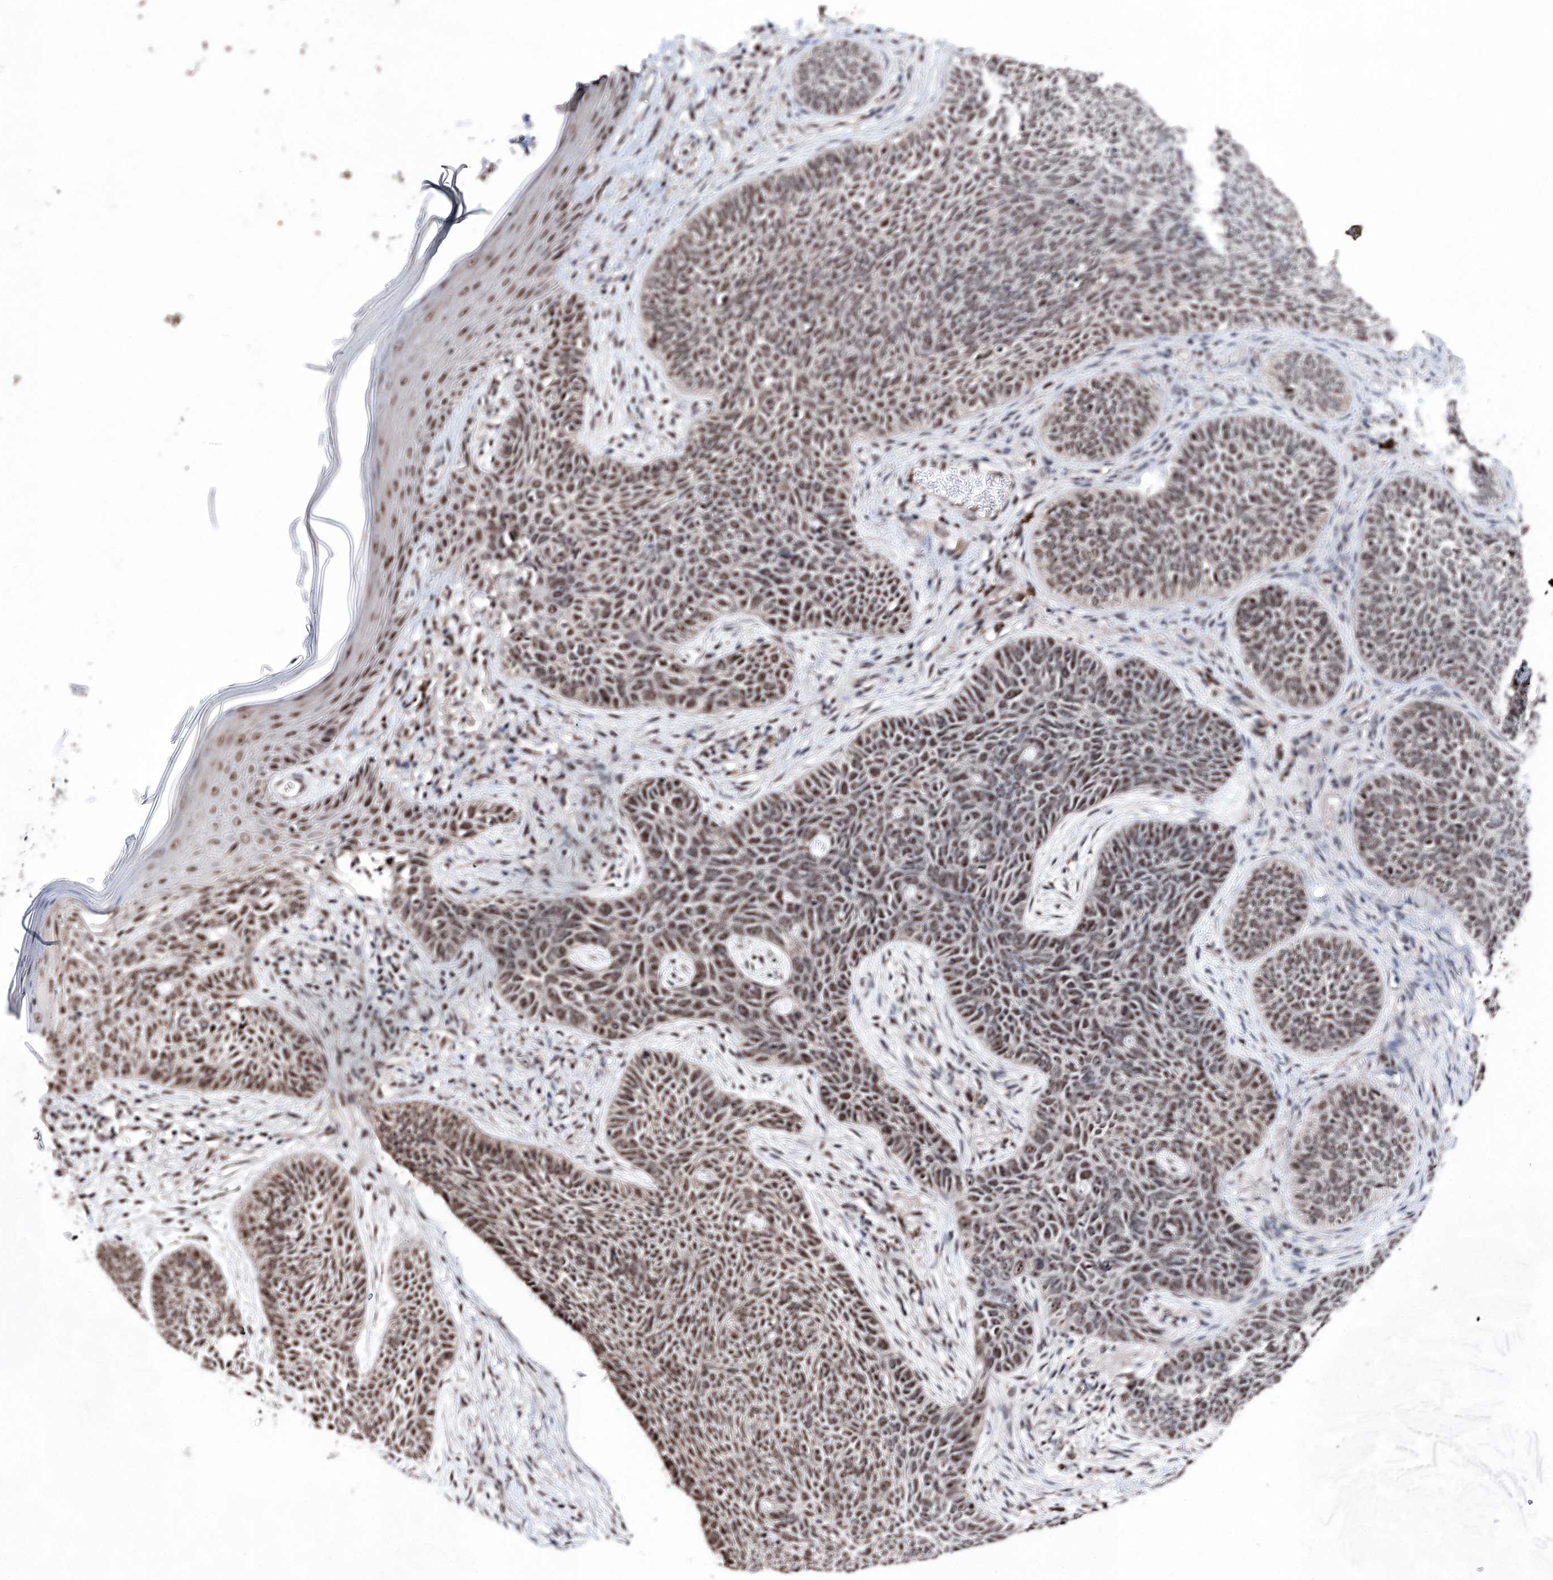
{"staining": {"intensity": "moderate", "quantity": ">75%", "location": "nuclear"}, "tissue": "skin cancer", "cell_type": "Tumor cells", "image_type": "cancer", "snomed": [{"axis": "morphology", "description": "Basal cell carcinoma"}, {"axis": "topography", "description": "Skin"}], "caption": "The immunohistochemical stain labels moderate nuclear staining in tumor cells of skin basal cell carcinoma tissue.", "gene": "VGLL4", "patient": {"sex": "male", "age": 85}}